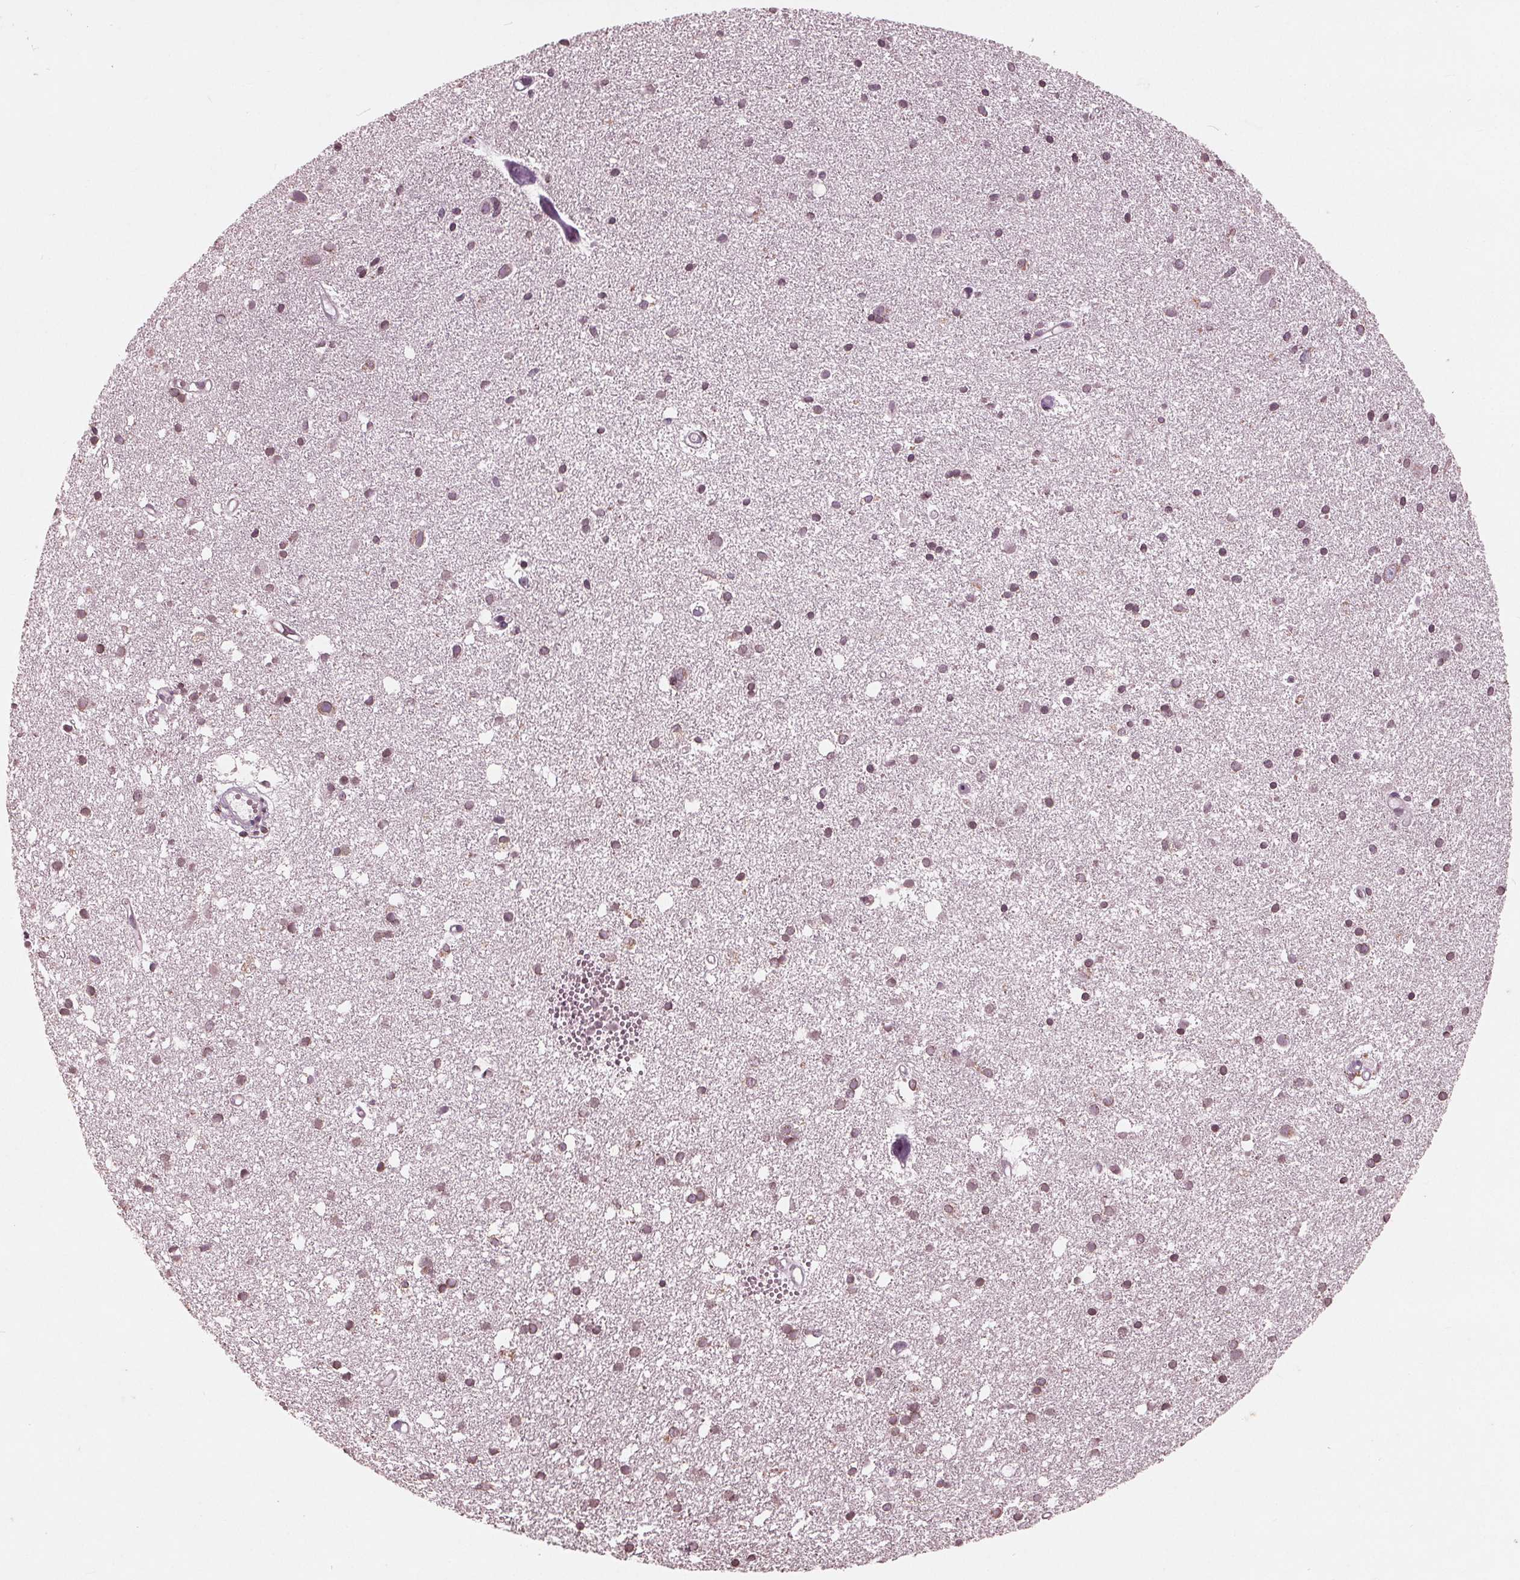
{"staining": {"intensity": "negative", "quantity": "none", "location": "none"}, "tissue": "cerebral cortex", "cell_type": "Endothelial cells", "image_type": "normal", "snomed": [{"axis": "morphology", "description": "Normal tissue, NOS"}, {"axis": "morphology", "description": "Glioma, malignant, High grade"}, {"axis": "topography", "description": "Cerebral cortex"}], "caption": "Endothelial cells are negative for protein expression in unremarkable human cerebral cortex. Brightfield microscopy of immunohistochemistry (IHC) stained with DAB (brown) and hematoxylin (blue), captured at high magnification.", "gene": "NUP210", "patient": {"sex": "male", "age": 71}}